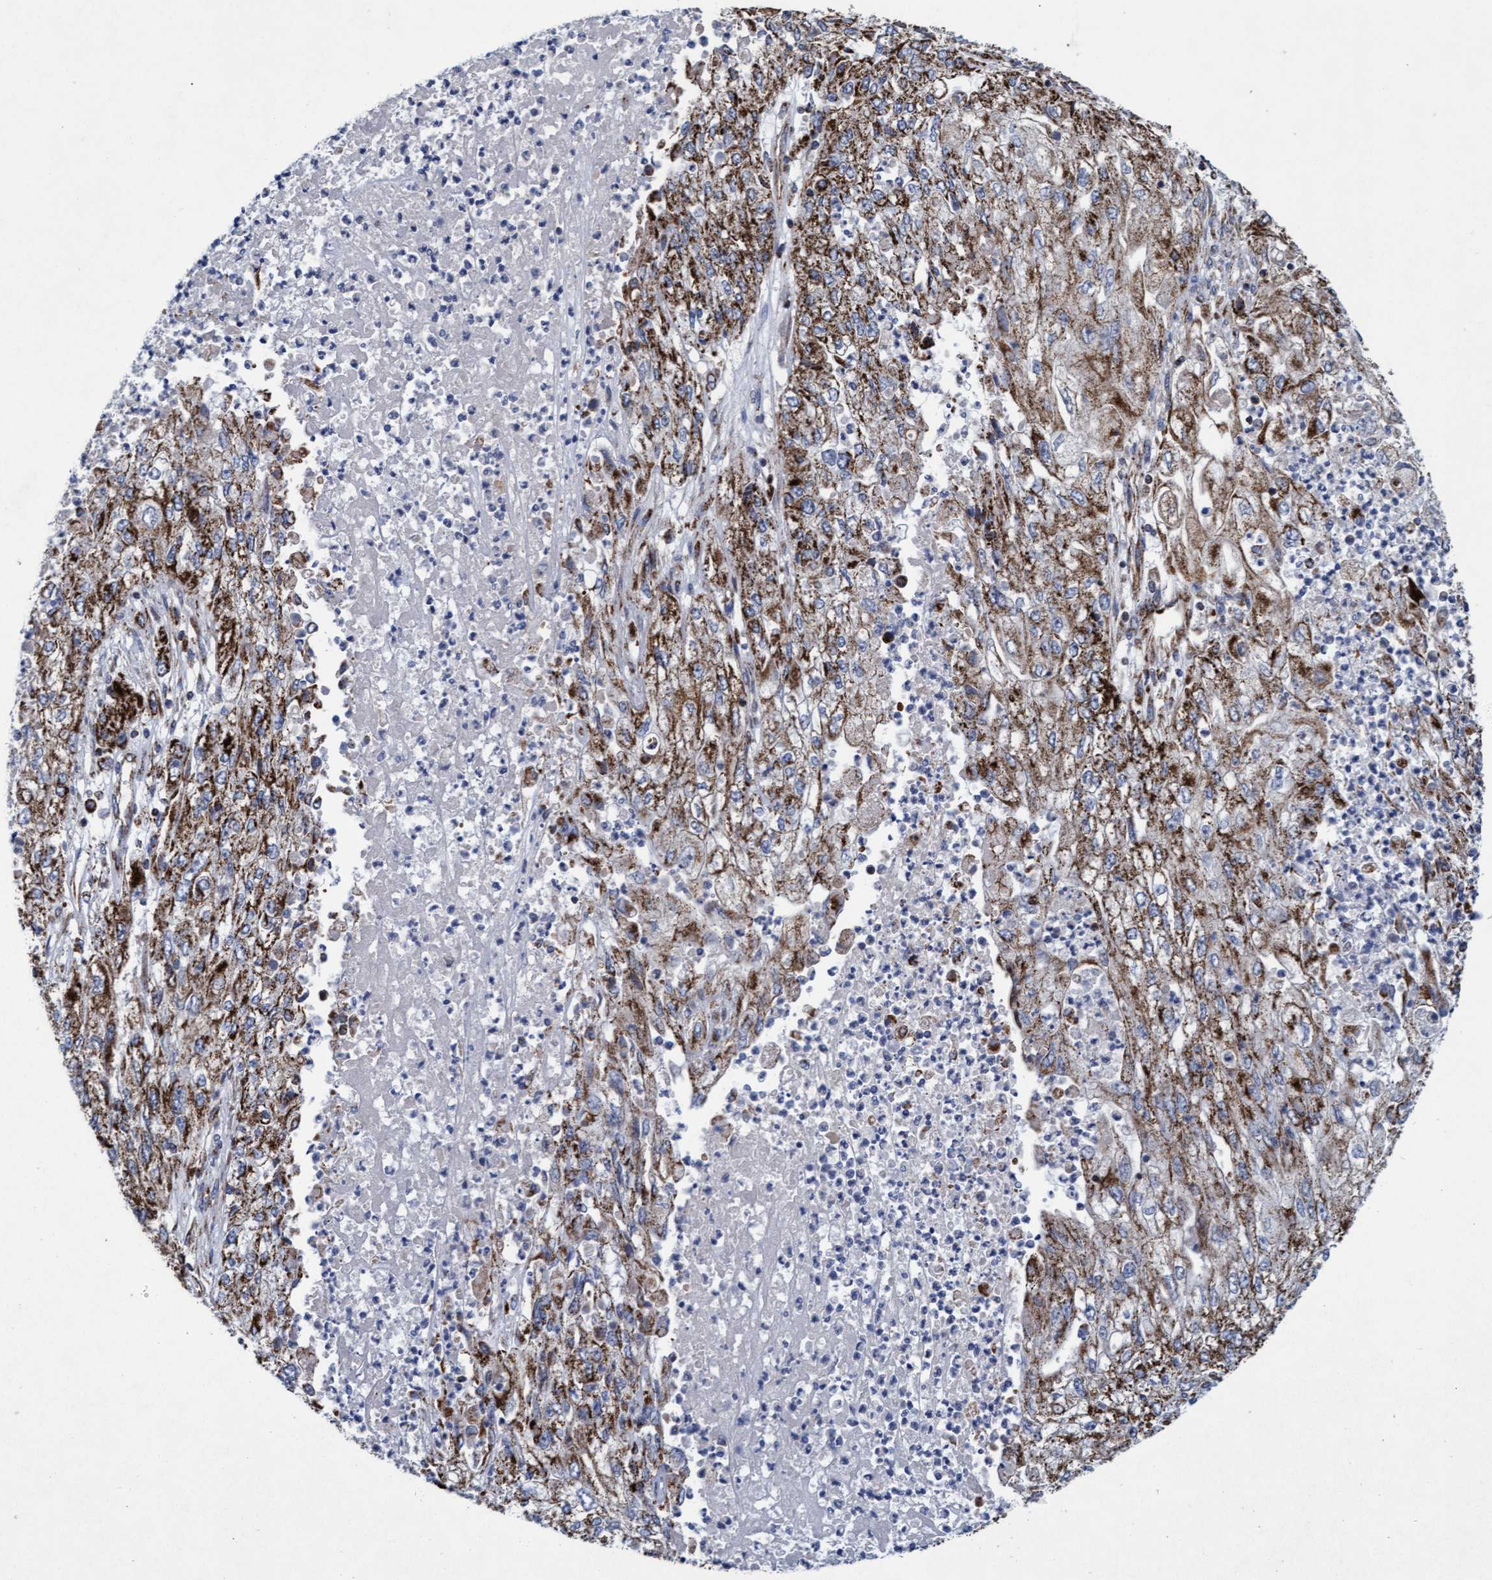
{"staining": {"intensity": "strong", "quantity": ">75%", "location": "cytoplasmic/membranous"}, "tissue": "endometrial cancer", "cell_type": "Tumor cells", "image_type": "cancer", "snomed": [{"axis": "morphology", "description": "Adenocarcinoma, NOS"}, {"axis": "topography", "description": "Endometrium"}], "caption": "The image displays staining of adenocarcinoma (endometrial), revealing strong cytoplasmic/membranous protein expression (brown color) within tumor cells. Nuclei are stained in blue.", "gene": "MRPL38", "patient": {"sex": "female", "age": 49}}